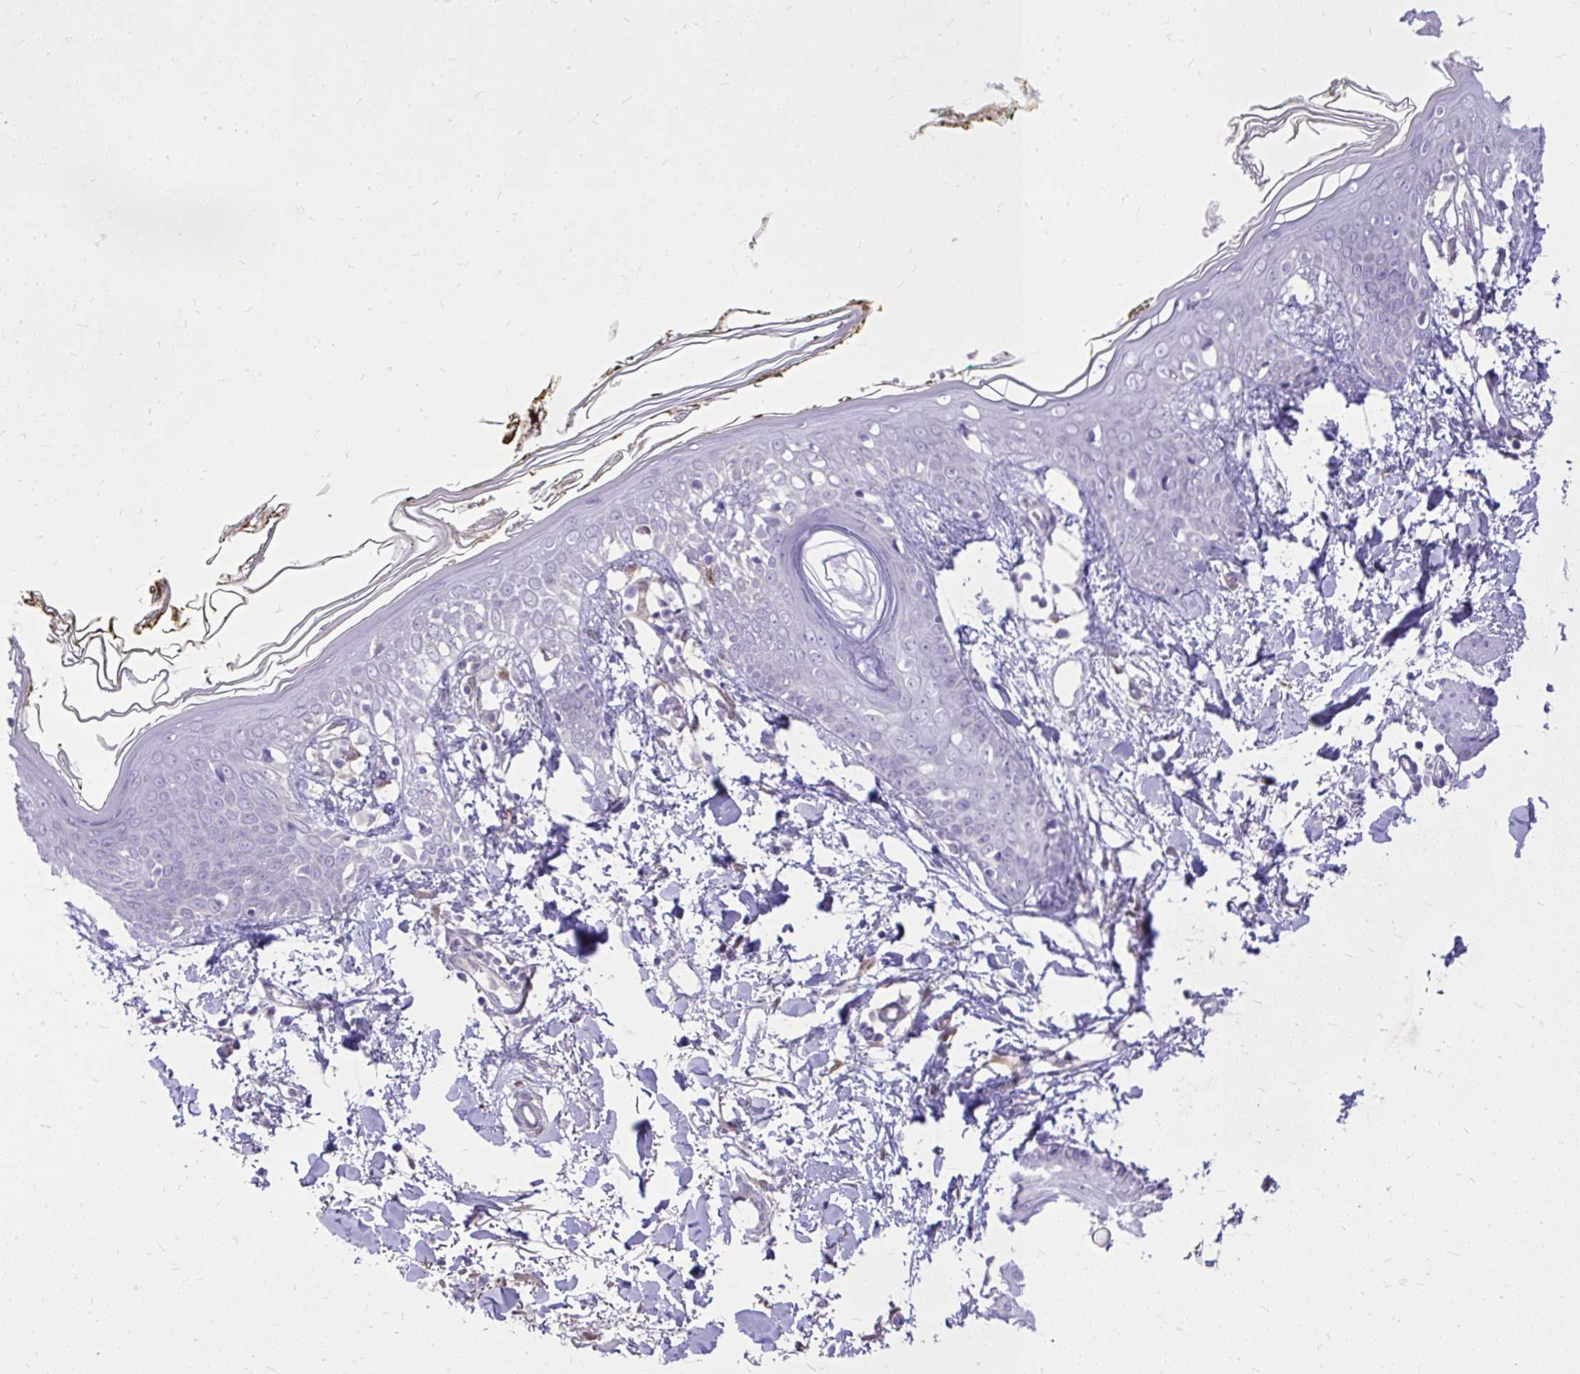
{"staining": {"intensity": "moderate", "quantity": ">75%", "location": "cytoplasmic/membranous"}, "tissue": "skin", "cell_type": "Fibroblasts", "image_type": "normal", "snomed": [{"axis": "morphology", "description": "Normal tissue, NOS"}, {"axis": "topography", "description": "Skin"}], "caption": "A brown stain shows moderate cytoplasmic/membranous positivity of a protein in fibroblasts of normal human skin.", "gene": "NNMT", "patient": {"sex": "female", "age": 34}}